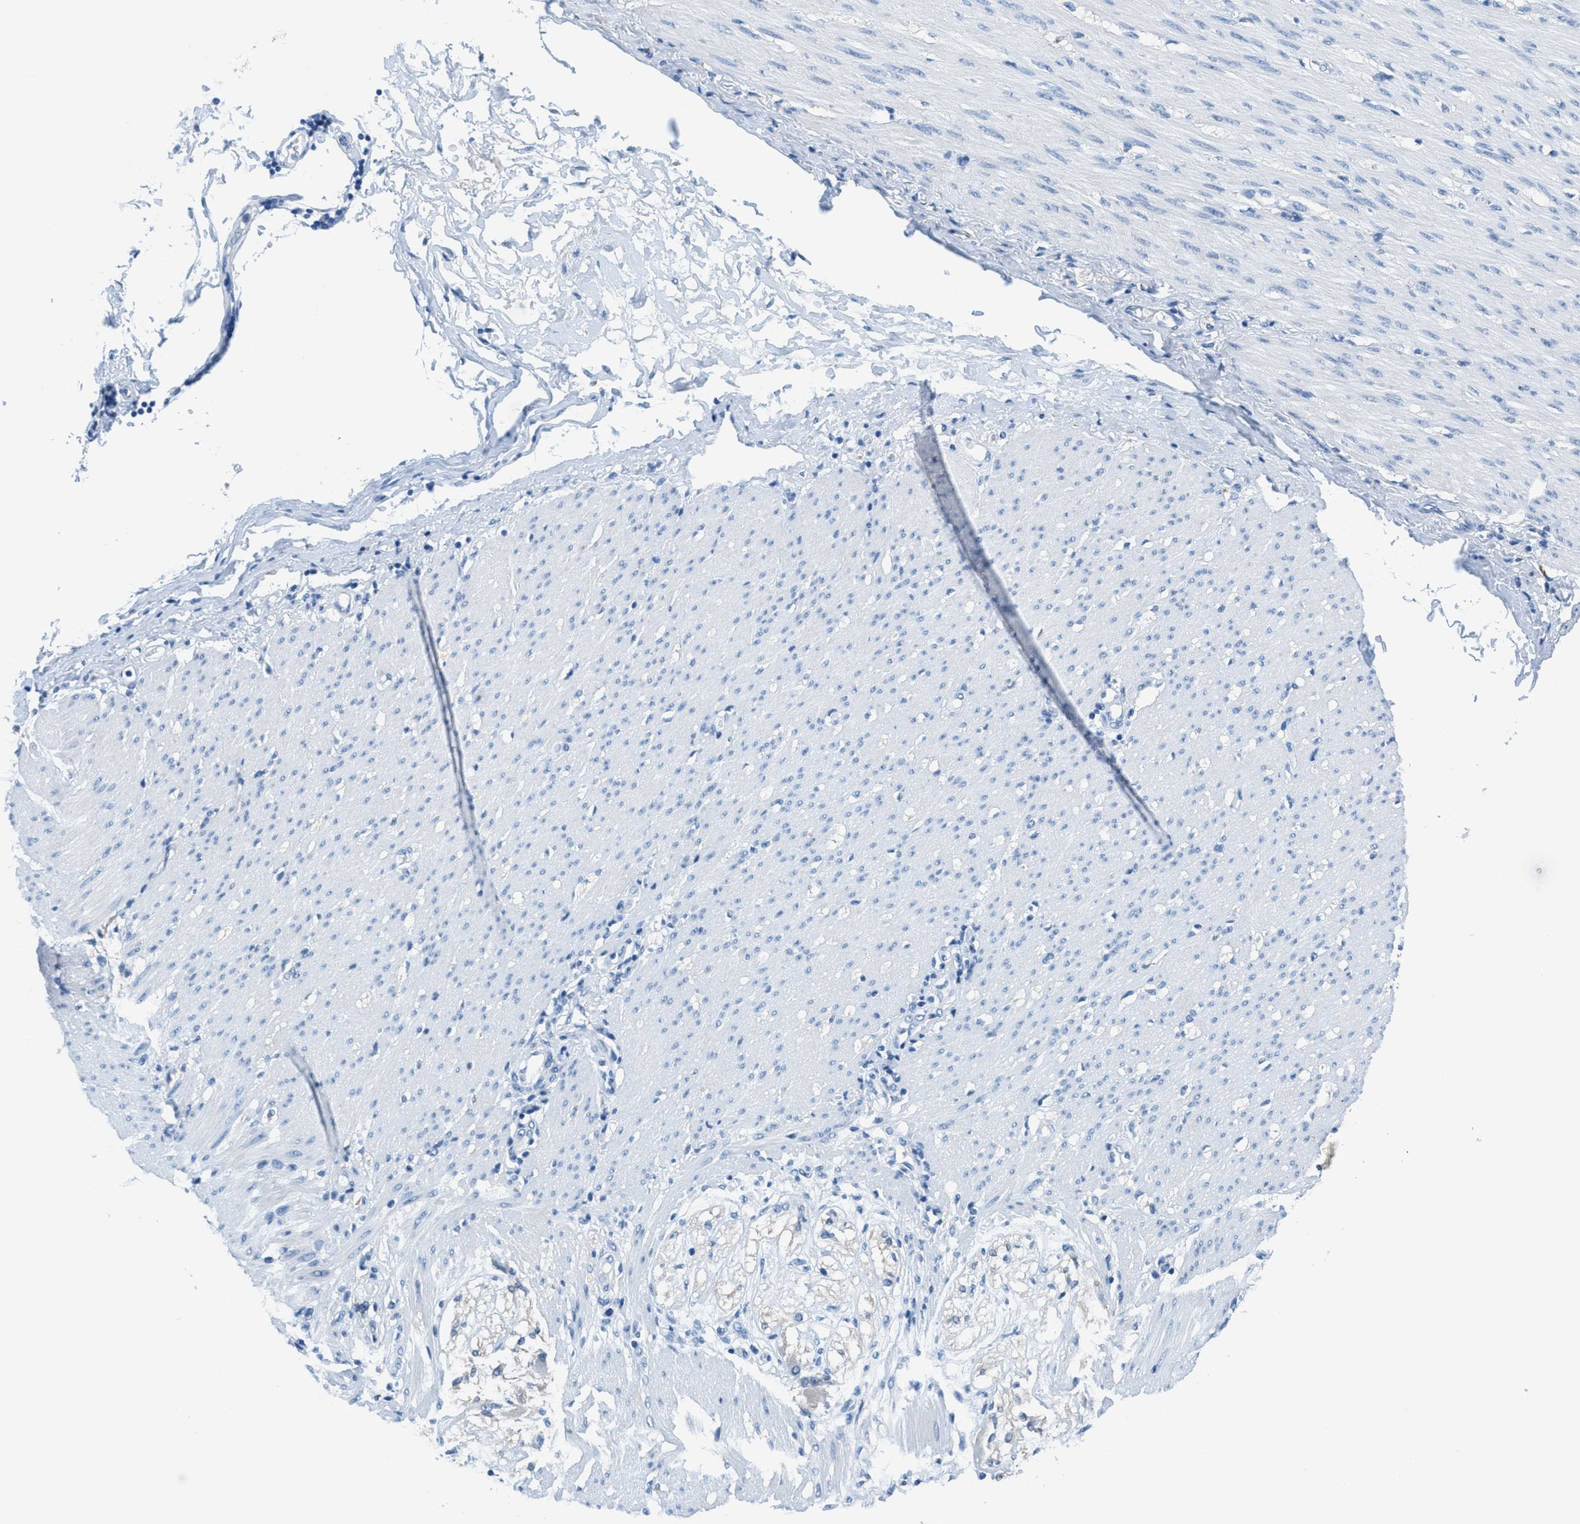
{"staining": {"intensity": "negative", "quantity": "none", "location": "none"}, "tissue": "adipose tissue", "cell_type": "Adipocytes", "image_type": "normal", "snomed": [{"axis": "morphology", "description": "Normal tissue, NOS"}, {"axis": "morphology", "description": "Adenocarcinoma, NOS"}, {"axis": "topography", "description": "Colon"}, {"axis": "topography", "description": "Peripheral nerve tissue"}], "caption": "The photomicrograph shows no significant expression in adipocytes of adipose tissue.", "gene": "MGARP", "patient": {"sex": "male", "age": 14}}